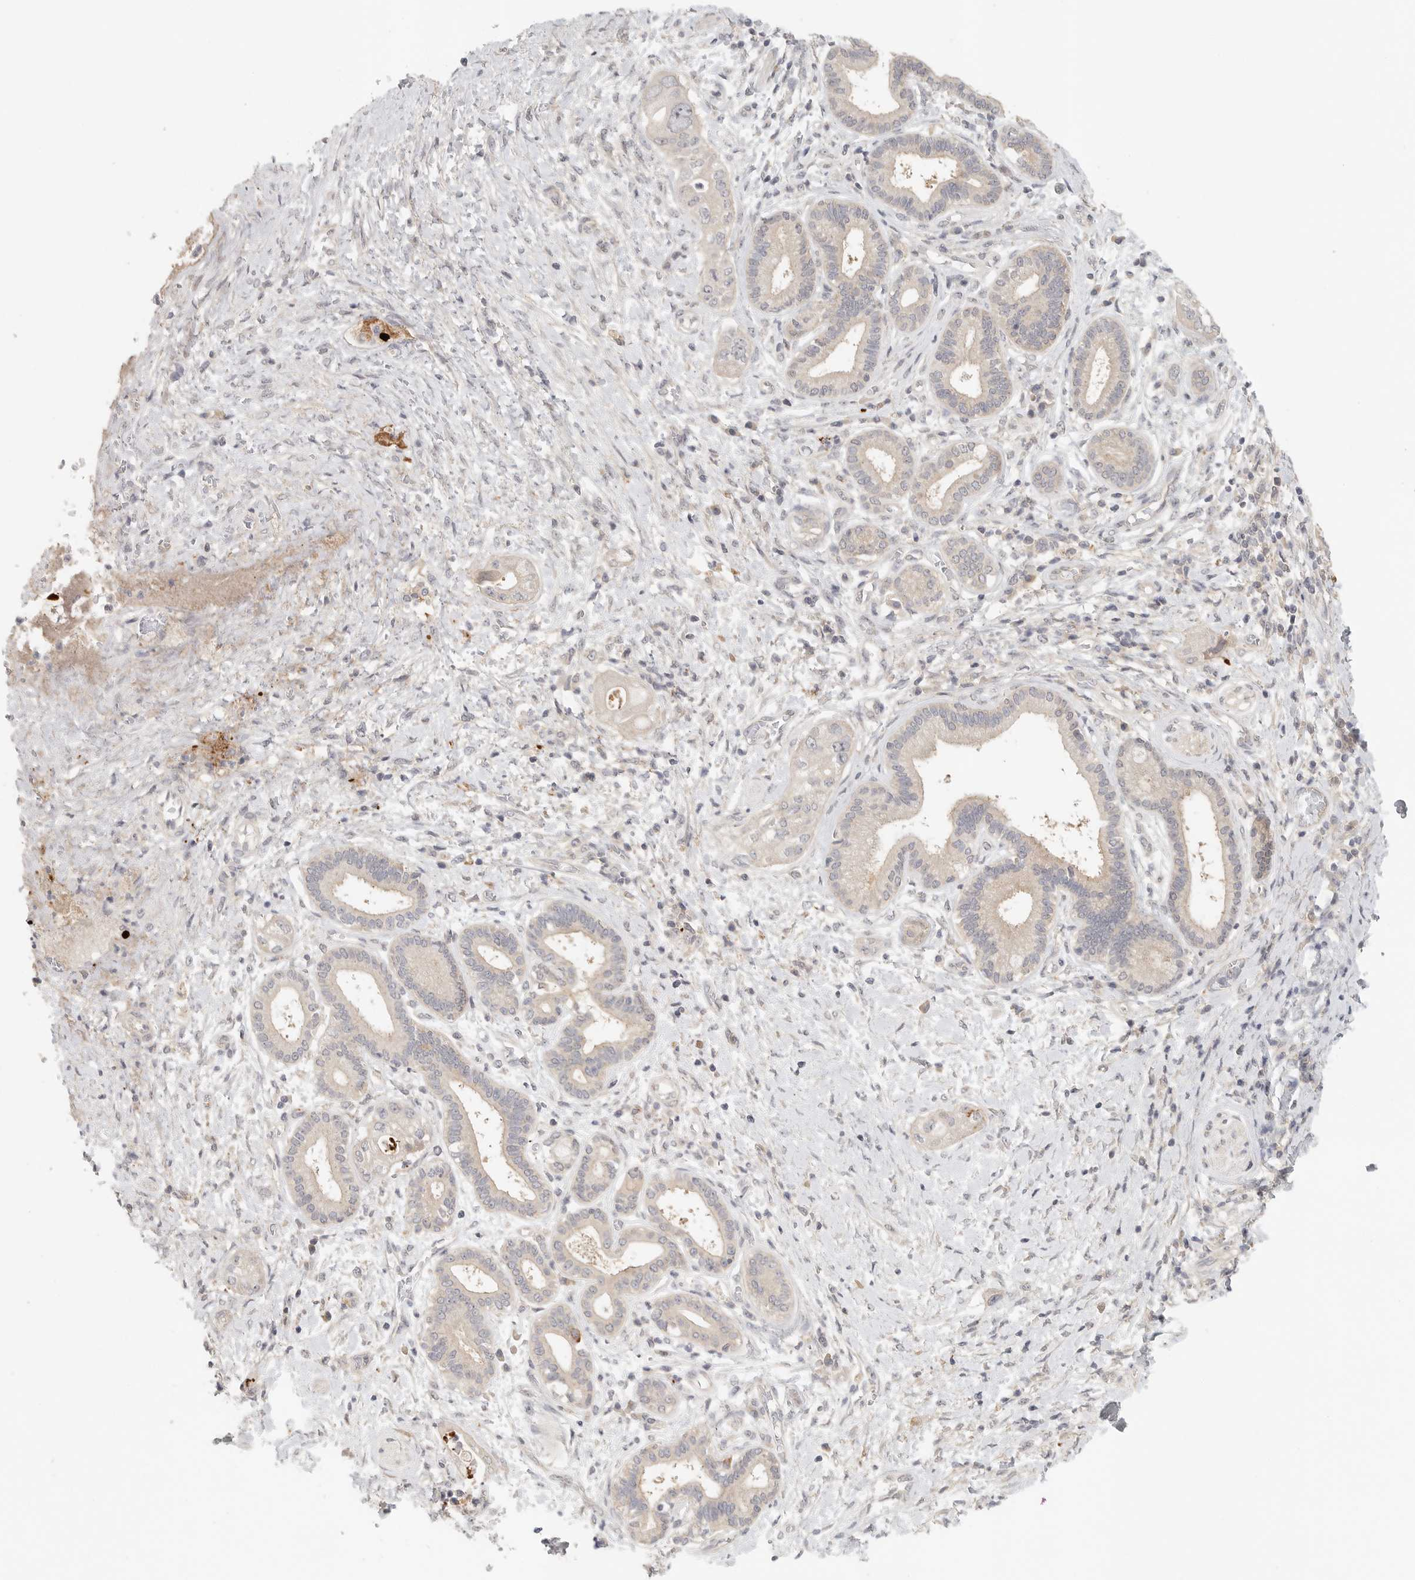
{"staining": {"intensity": "negative", "quantity": "none", "location": "none"}, "tissue": "pancreatic cancer", "cell_type": "Tumor cells", "image_type": "cancer", "snomed": [{"axis": "morphology", "description": "Adenocarcinoma, NOS"}, {"axis": "topography", "description": "Pancreas"}], "caption": "DAB (3,3'-diaminobenzidine) immunohistochemical staining of human pancreatic adenocarcinoma demonstrates no significant staining in tumor cells.", "gene": "HDAC6", "patient": {"sex": "male", "age": 58}}